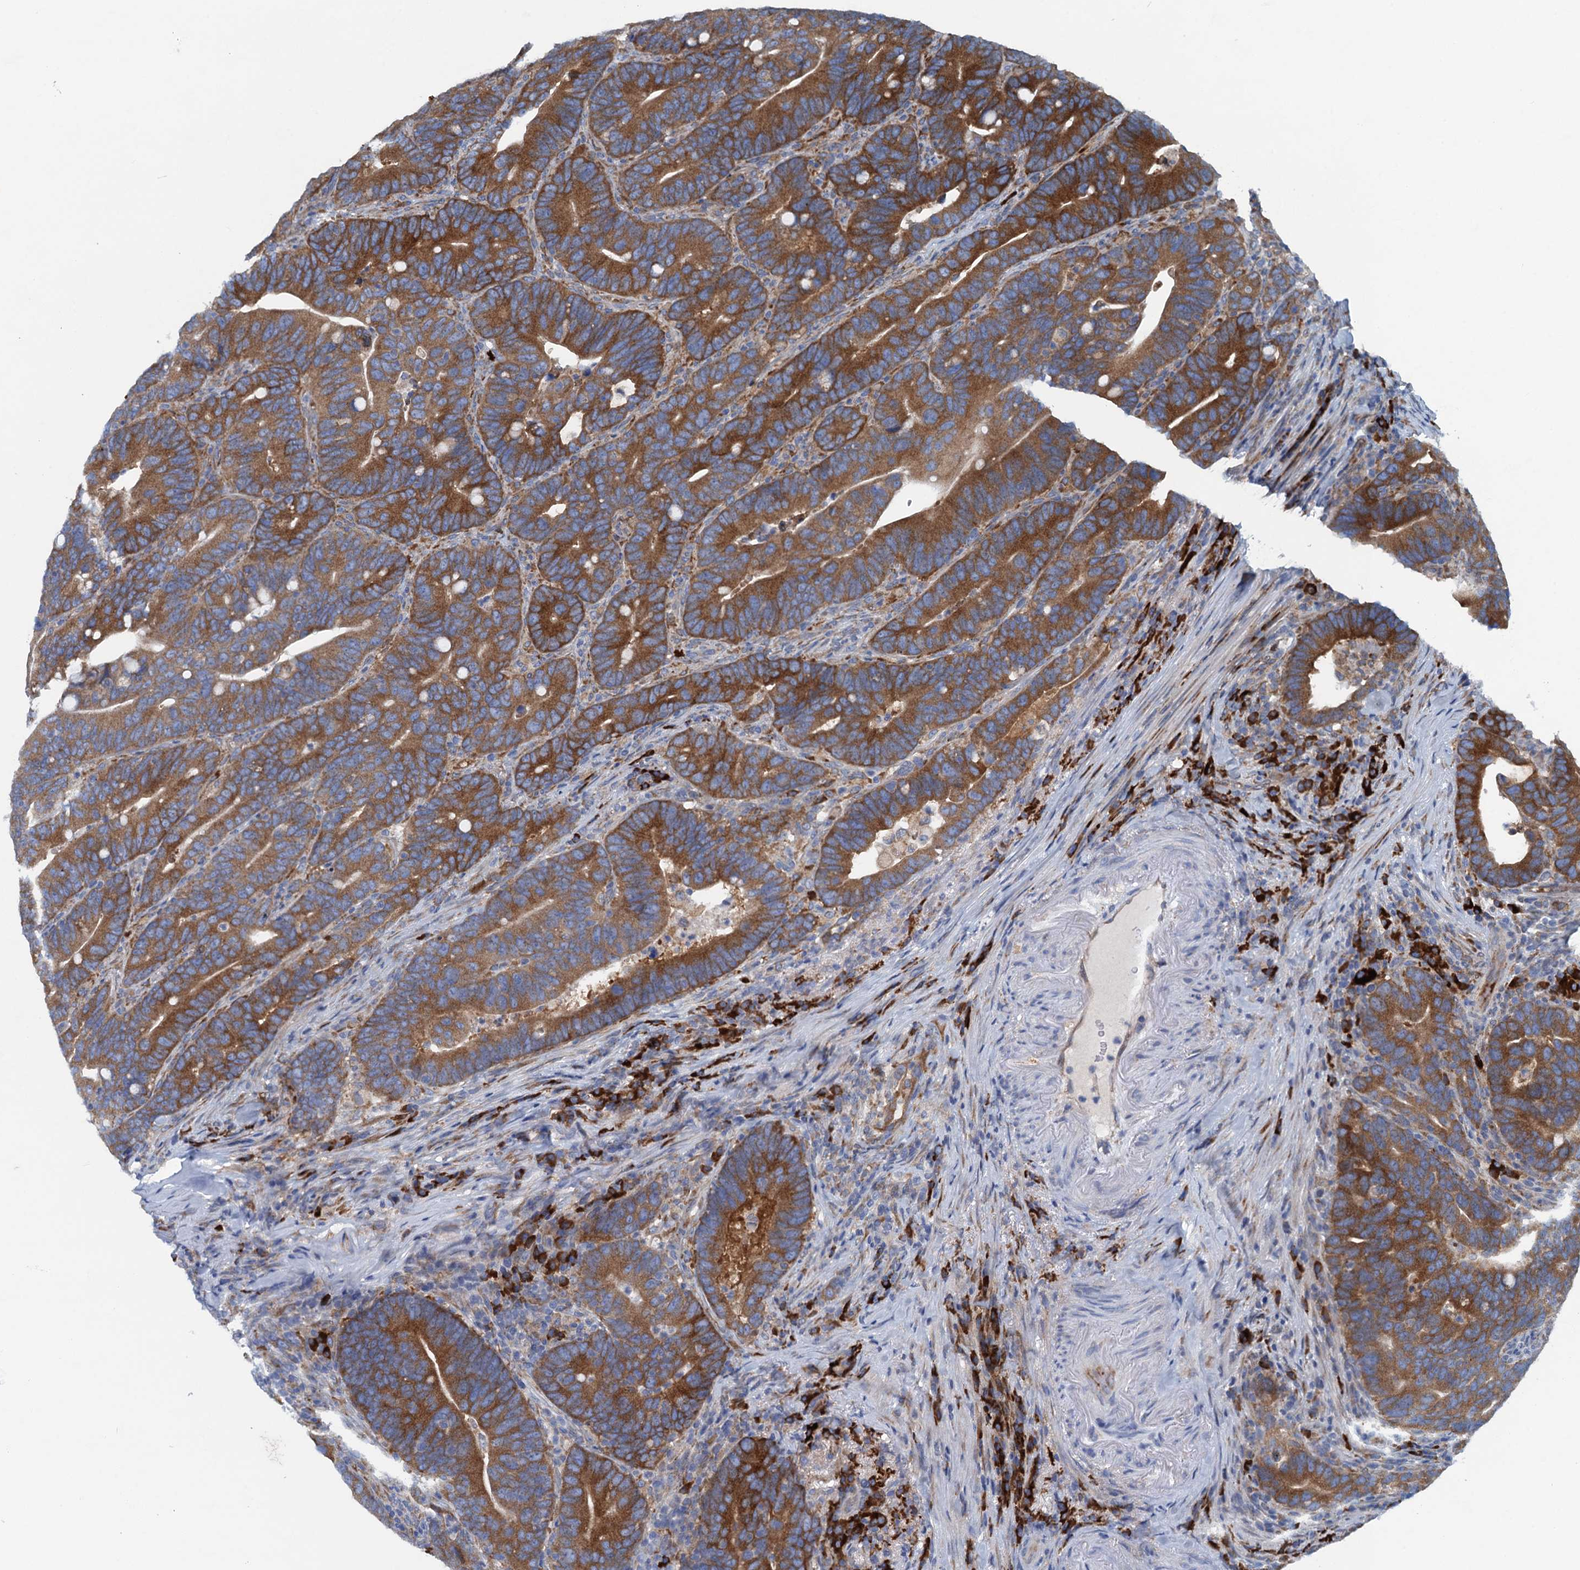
{"staining": {"intensity": "strong", "quantity": ">75%", "location": "cytoplasmic/membranous"}, "tissue": "colorectal cancer", "cell_type": "Tumor cells", "image_type": "cancer", "snomed": [{"axis": "morphology", "description": "Adenocarcinoma, NOS"}, {"axis": "topography", "description": "Colon"}], "caption": "The image displays staining of colorectal cancer, revealing strong cytoplasmic/membranous protein staining (brown color) within tumor cells. (DAB = brown stain, brightfield microscopy at high magnification).", "gene": "MYDGF", "patient": {"sex": "female", "age": 66}}